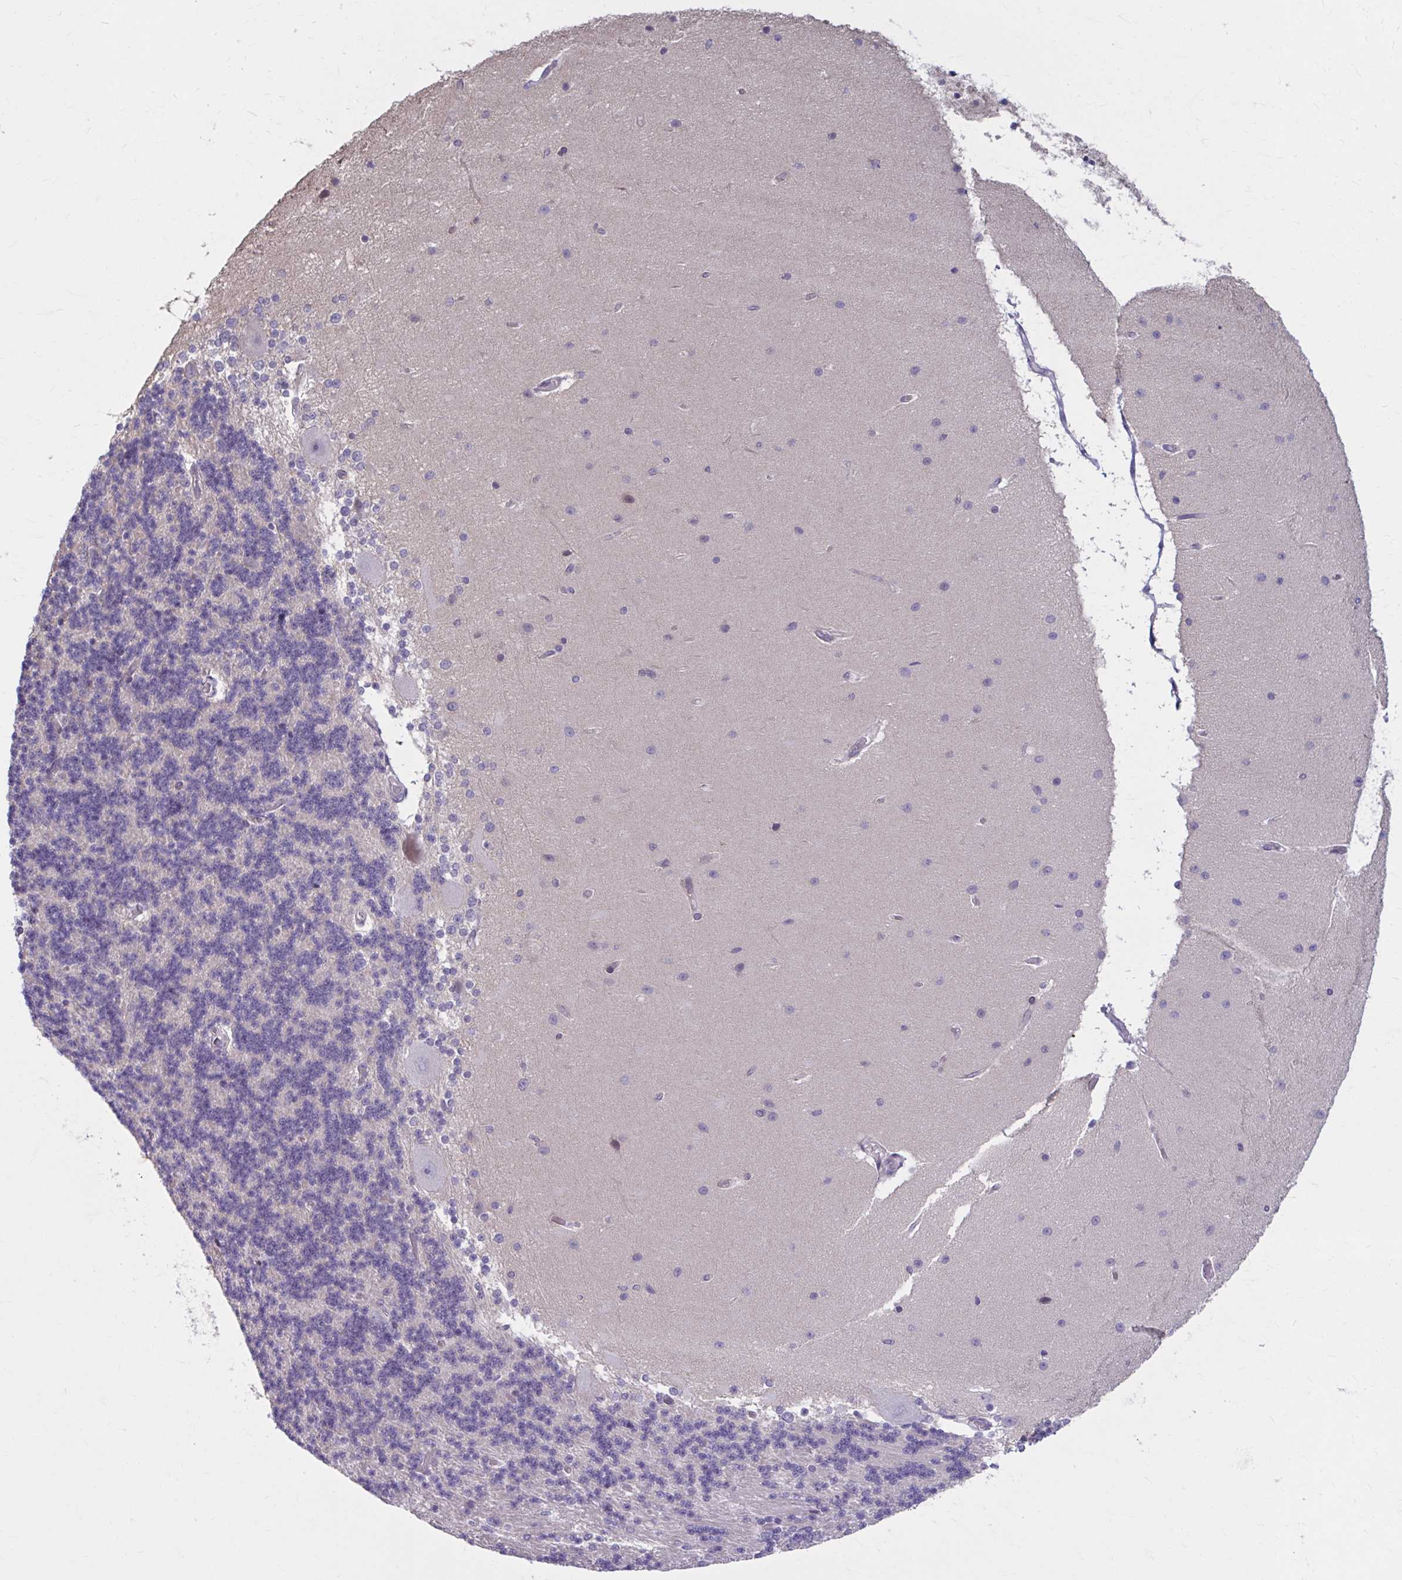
{"staining": {"intensity": "negative", "quantity": "none", "location": "none"}, "tissue": "cerebellum", "cell_type": "Cells in granular layer", "image_type": "normal", "snomed": [{"axis": "morphology", "description": "Normal tissue, NOS"}, {"axis": "topography", "description": "Cerebellum"}], "caption": "Immunohistochemistry (IHC) image of unremarkable cerebellum: human cerebellum stained with DAB (3,3'-diaminobenzidine) displays no significant protein positivity in cells in granular layer. Brightfield microscopy of immunohistochemistry stained with DAB (3,3'-diaminobenzidine) (brown) and hematoxylin (blue), captured at high magnification.", "gene": "CHST3", "patient": {"sex": "female", "age": 54}}